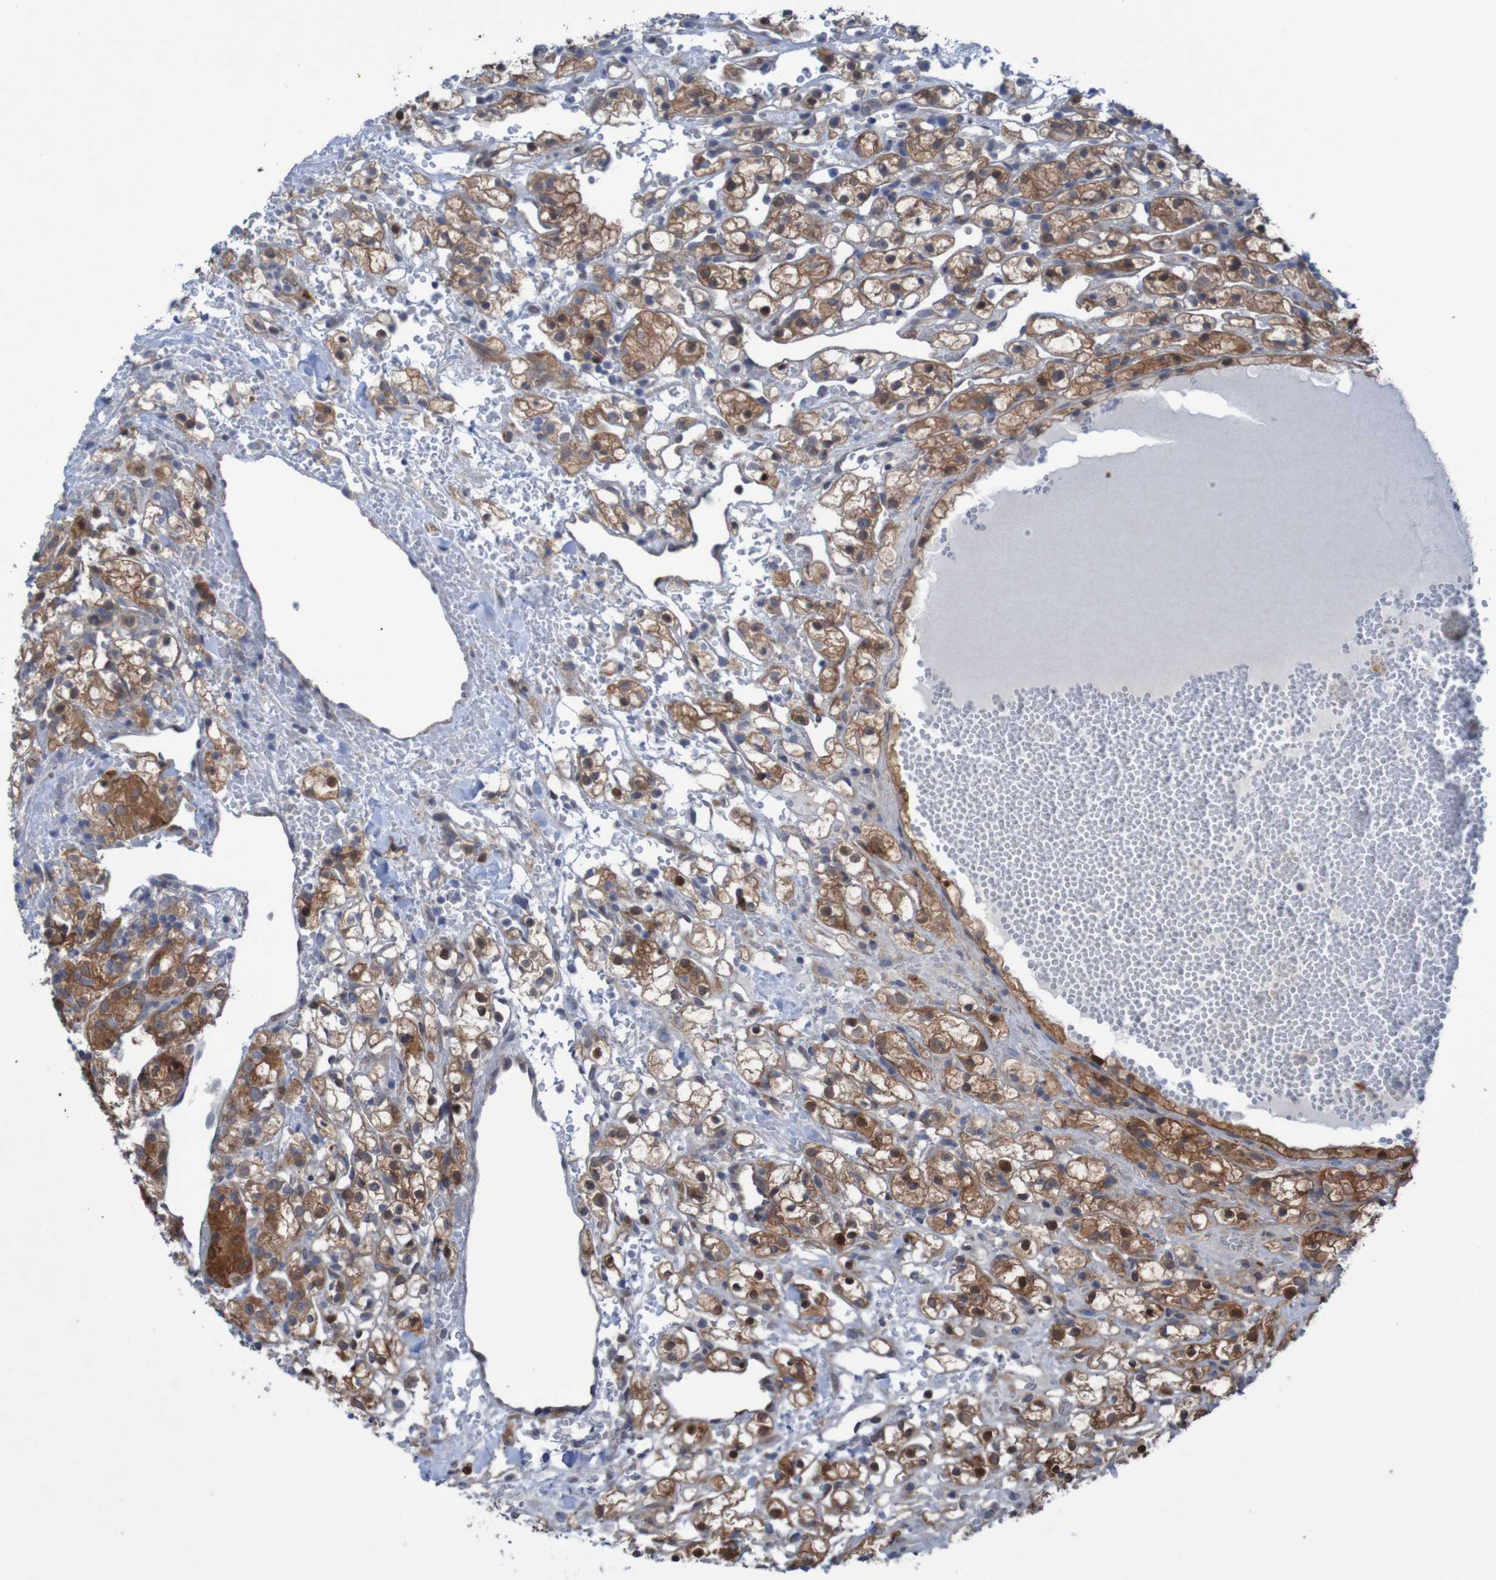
{"staining": {"intensity": "strong", "quantity": ">75%", "location": "cytoplasmic/membranous"}, "tissue": "renal cancer", "cell_type": "Tumor cells", "image_type": "cancer", "snomed": [{"axis": "morphology", "description": "Adenocarcinoma, NOS"}, {"axis": "topography", "description": "Kidney"}], "caption": "Adenocarcinoma (renal) tissue demonstrates strong cytoplasmic/membranous positivity in approximately >75% of tumor cells (Brightfield microscopy of DAB IHC at high magnification).", "gene": "ANGPT4", "patient": {"sex": "male", "age": 61}}